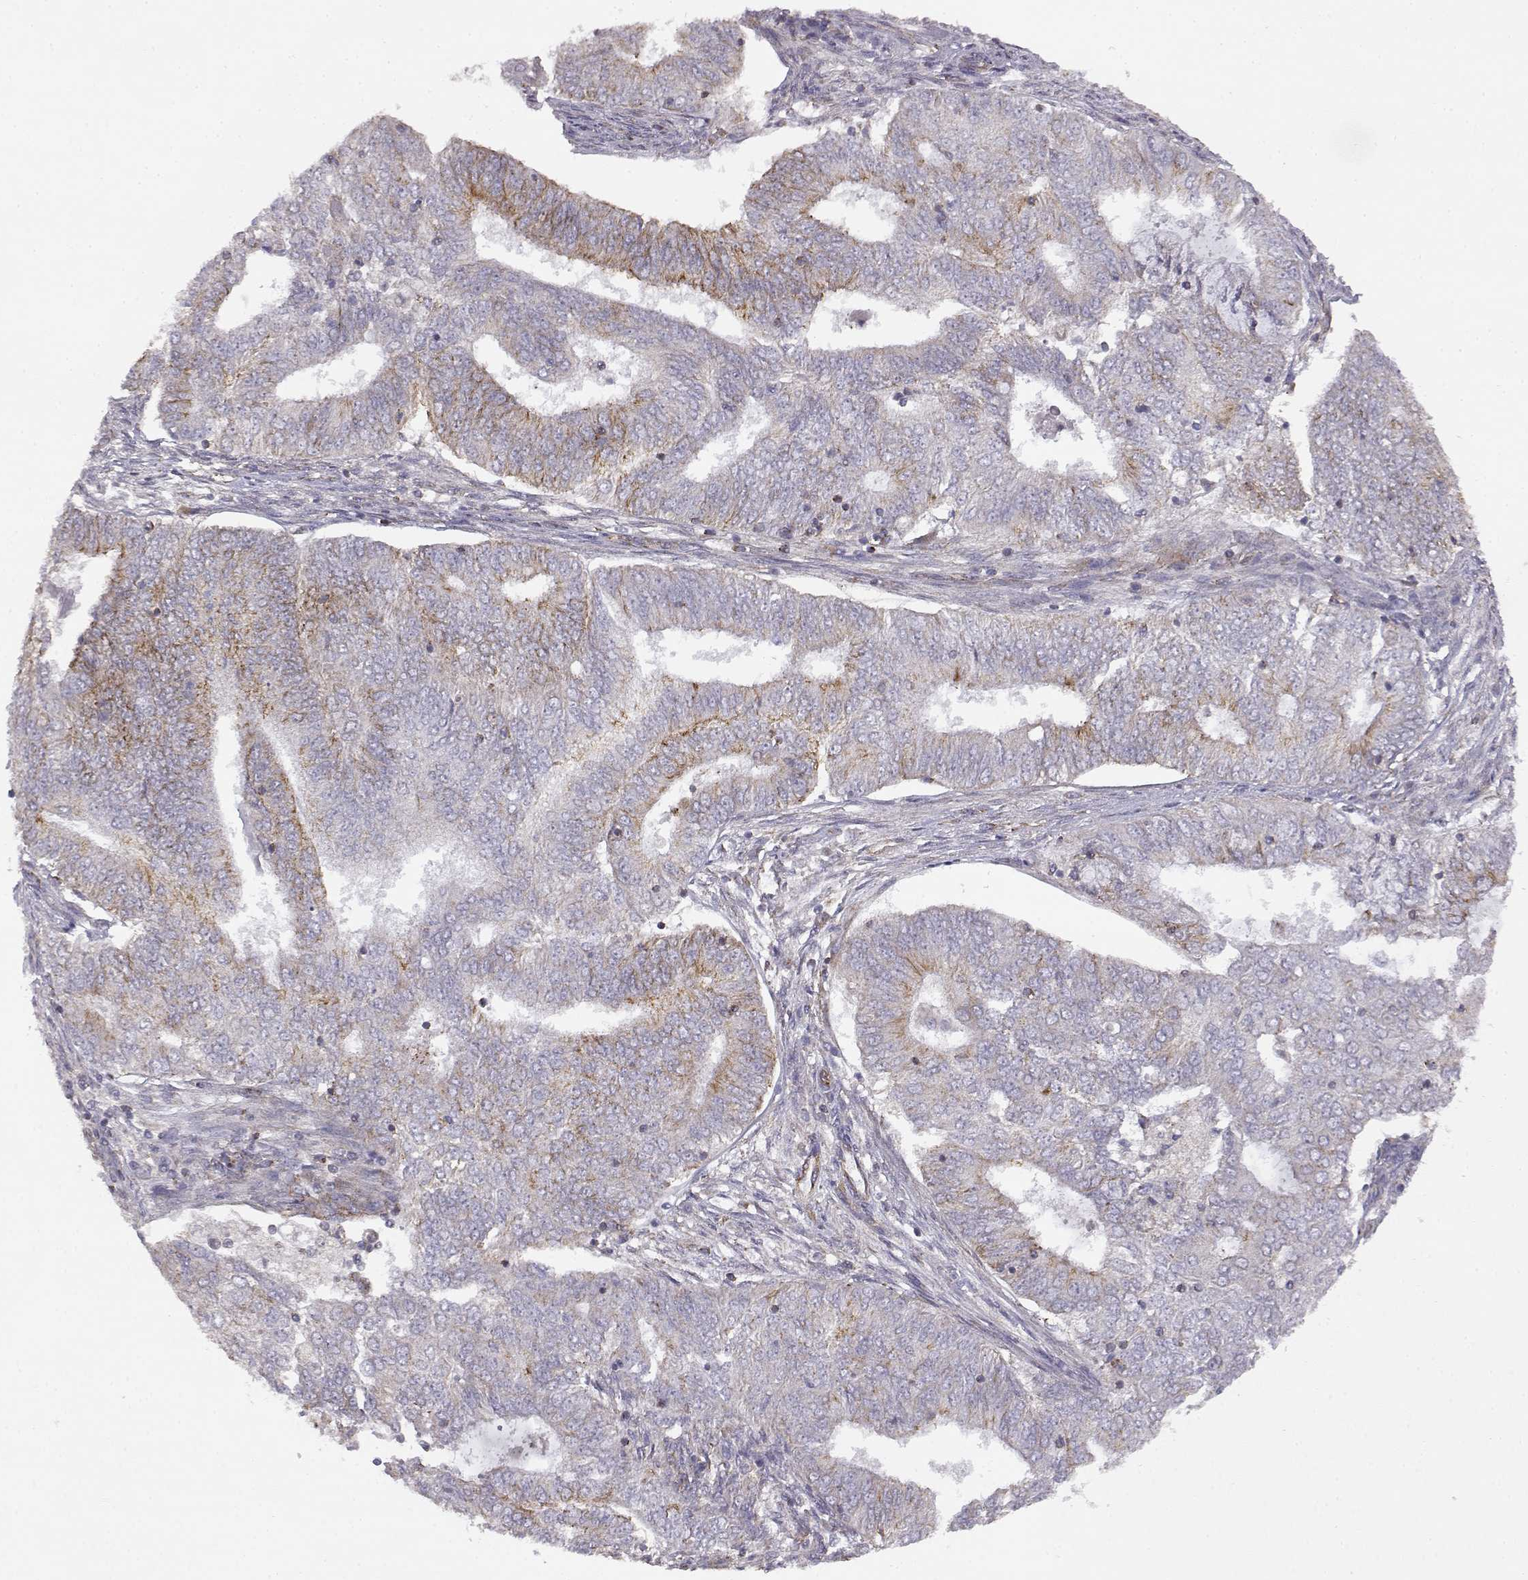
{"staining": {"intensity": "moderate", "quantity": "<25%", "location": "cytoplasmic/membranous"}, "tissue": "endometrial cancer", "cell_type": "Tumor cells", "image_type": "cancer", "snomed": [{"axis": "morphology", "description": "Adenocarcinoma, NOS"}, {"axis": "topography", "description": "Endometrium"}], "caption": "Immunohistochemical staining of human endometrial adenocarcinoma demonstrates moderate cytoplasmic/membranous protein staining in about <25% of tumor cells.", "gene": "DDC", "patient": {"sex": "female", "age": 62}}